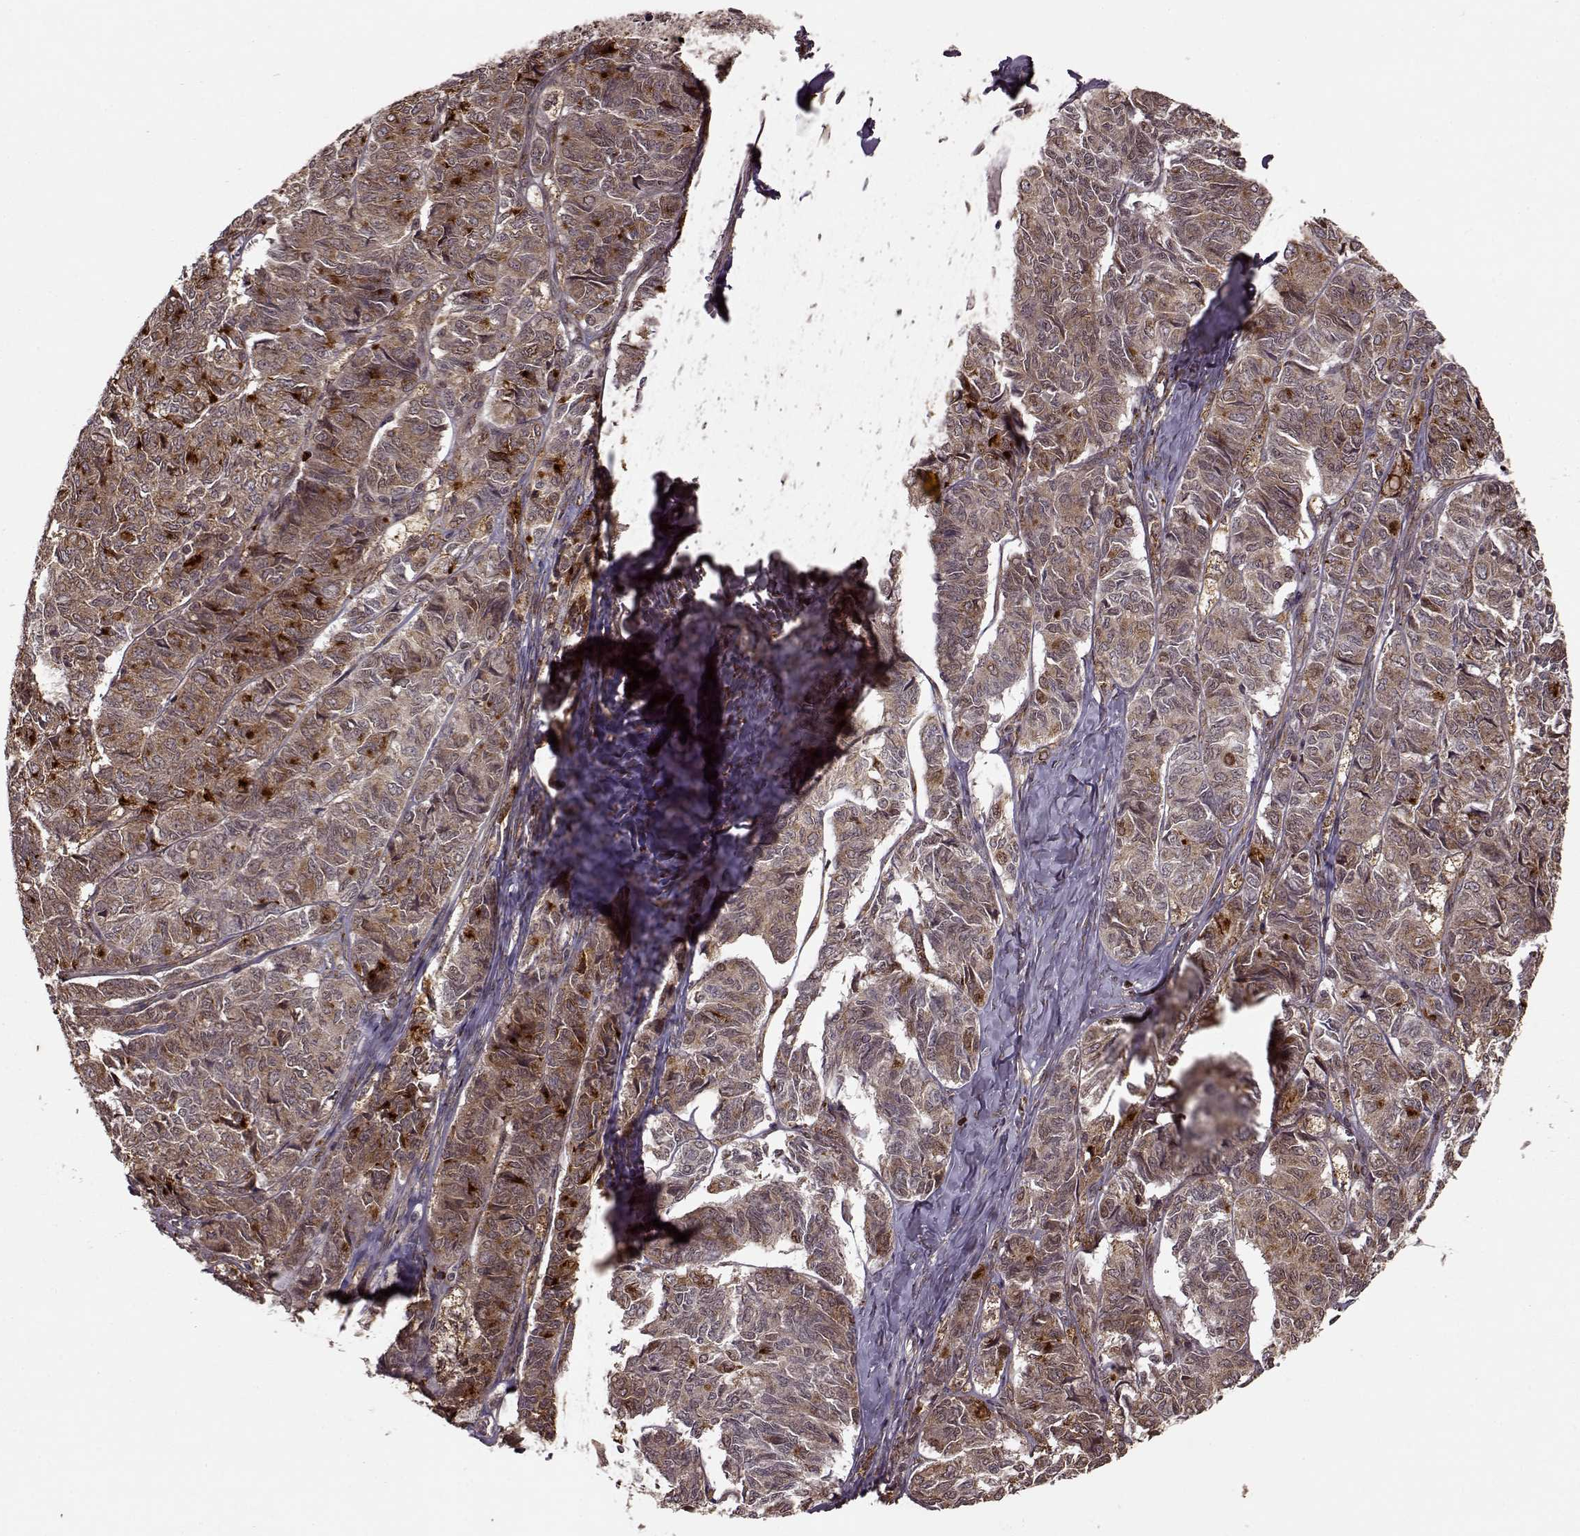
{"staining": {"intensity": "moderate", "quantity": ">75%", "location": "cytoplasmic/membranous"}, "tissue": "ovarian cancer", "cell_type": "Tumor cells", "image_type": "cancer", "snomed": [{"axis": "morphology", "description": "Carcinoma, endometroid"}, {"axis": "topography", "description": "Ovary"}], "caption": "Protein expression analysis of human endometroid carcinoma (ovarian) reveals moderate cytoplasmic/membranous staining in about >75% of tumor cells.", "gene": "YIPF5", "patient": {"sex": "female", "age": 80}}